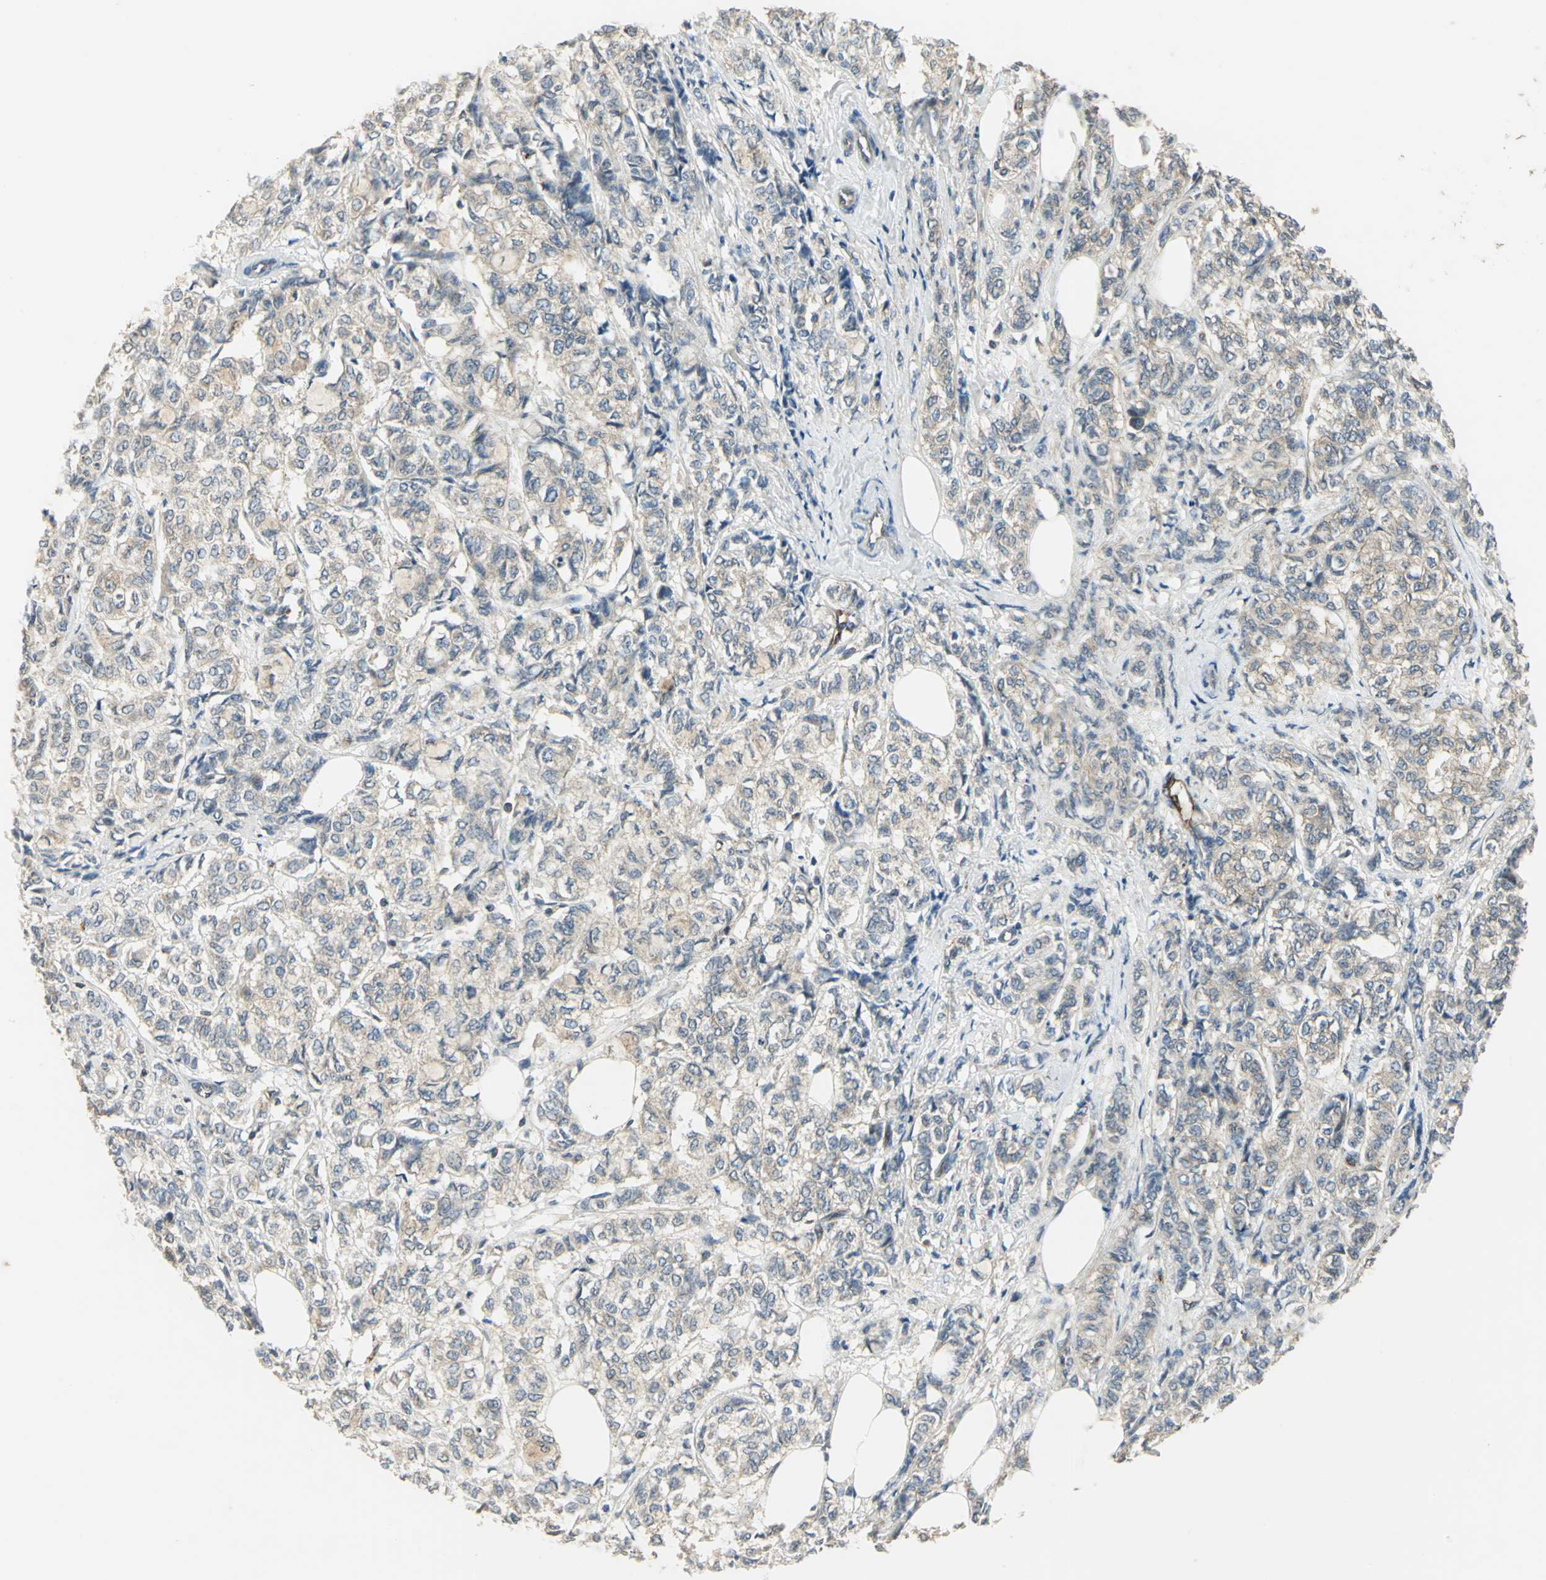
{"staining": {"intensity": "weak", "quantity": ">75%", "location": "cytoplasmic/membranous"}, "tissue": "breast cancer", "cell_type": "Tumor cells", "image_type": "cancer", "snomed": [{"axis": "morphology", "description": "Lobular carcinoma"}, {"axis": "topography", "description": "Breast"}], "caption": "Brown immunohistochemical staining in human breast lobular carcinoma shows weak cytoplasmic/membranous staining in about >75% of tumor cells. The staining was performed using DAB (3,3'-diaminobenzidine), with brown indicating positive protein expression. Nuclei are stained blue with hematoxylin.", "gene": "RAPGEF1", "patient": {"sex": "female", "age": 60}}